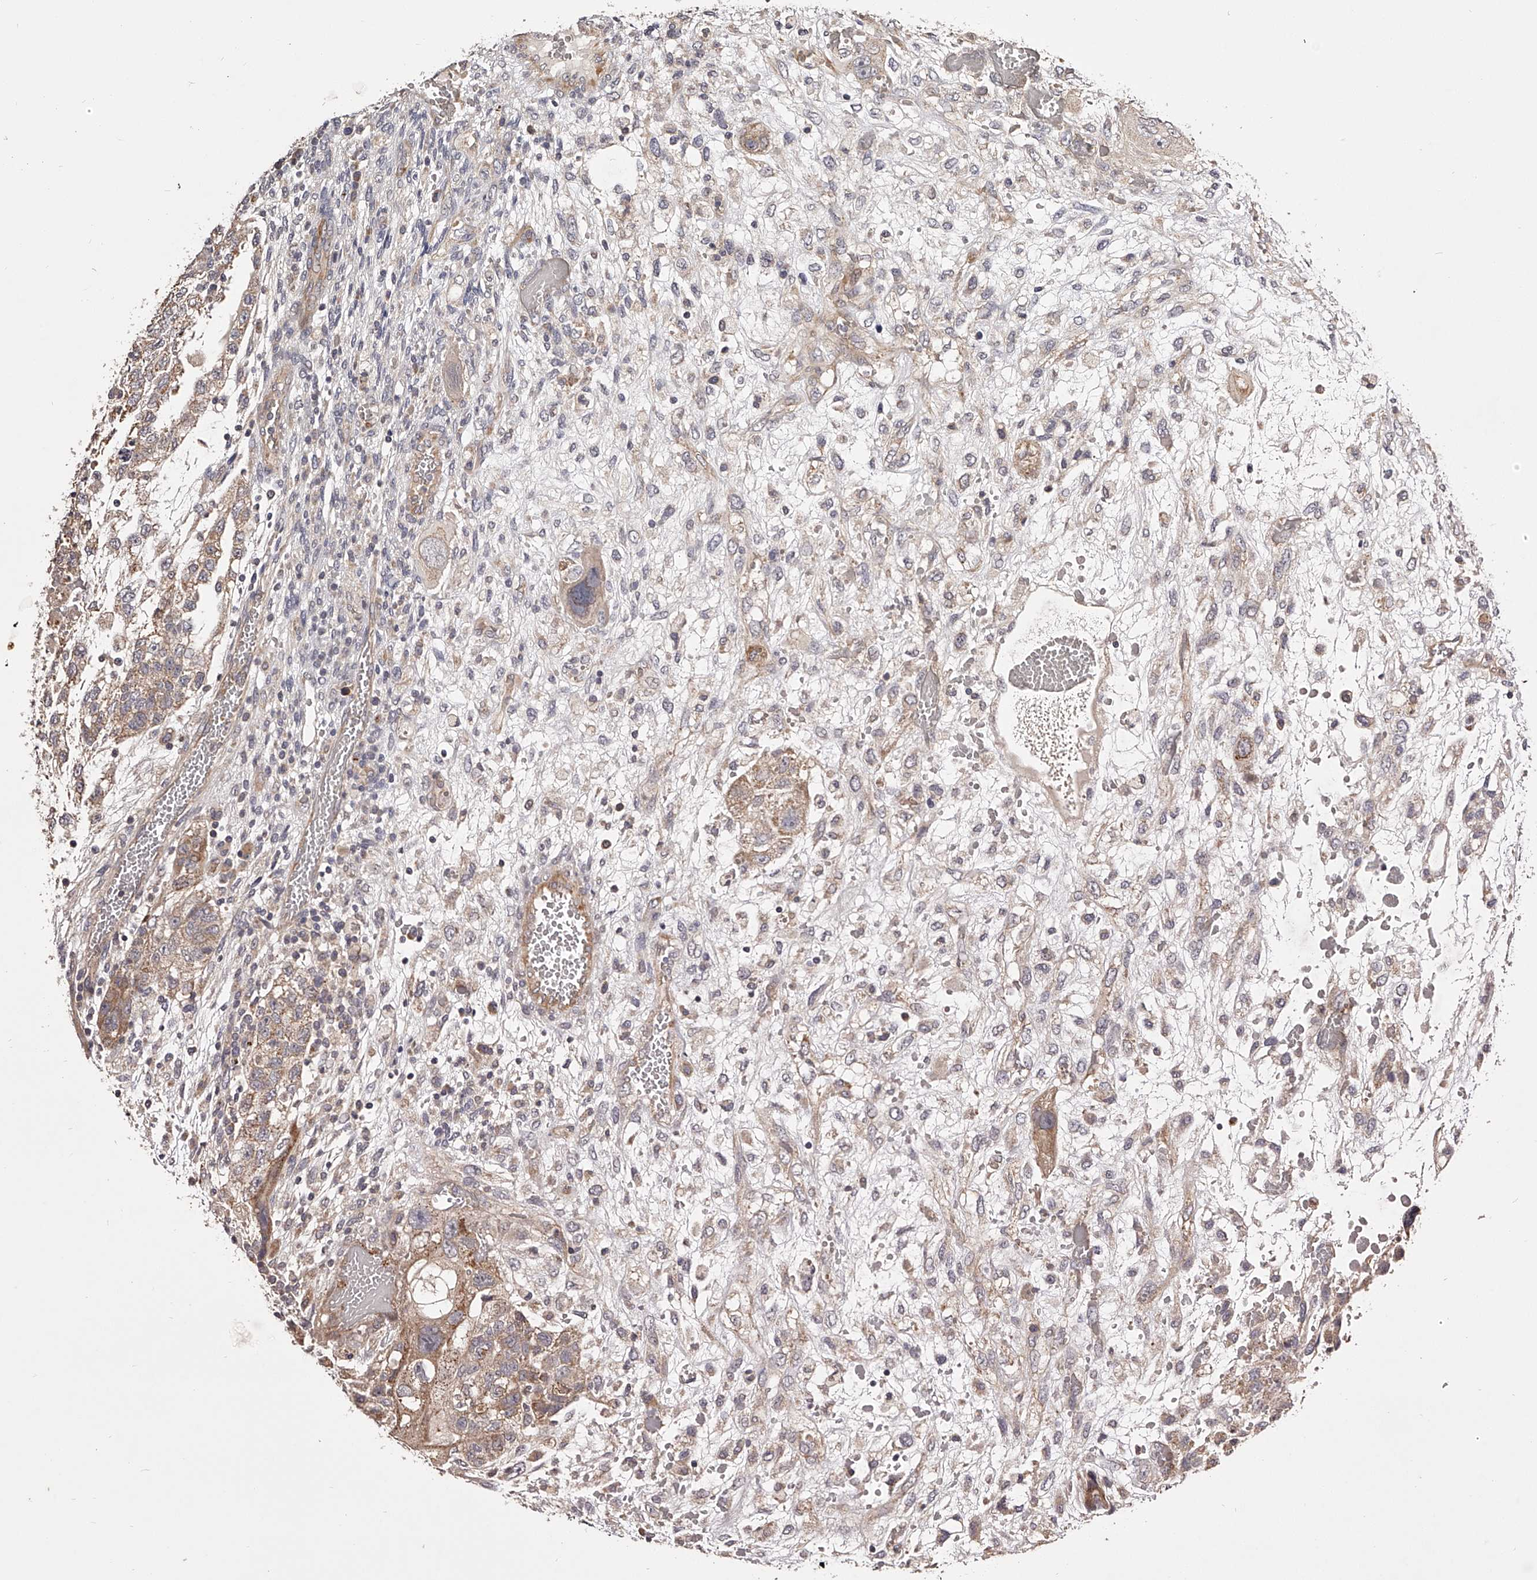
{"staining": {"intensity": "moderate", "quantity": ">75%", "location": "cytoplasmic/membranous"}, "tissue": "testis cancer", "cell_type": "Tumor cells", "image_type": "cancer", "snomed": [{"axis": "morphology", "description": "Carcinoma, Embryonal, NOS"}, {"axis": "topography", "description": "Testis"}], "caption": "A histopathology image of embryonal carcinoma (testis) stained for a protein displays moderate cytoplasmic/membranous brown staining in tumor cells. Ihc stains the protein in brown and the nuclei are stained blue.", "gene": "ODF2L", "patient": {"sex": "male", "age": 36}}